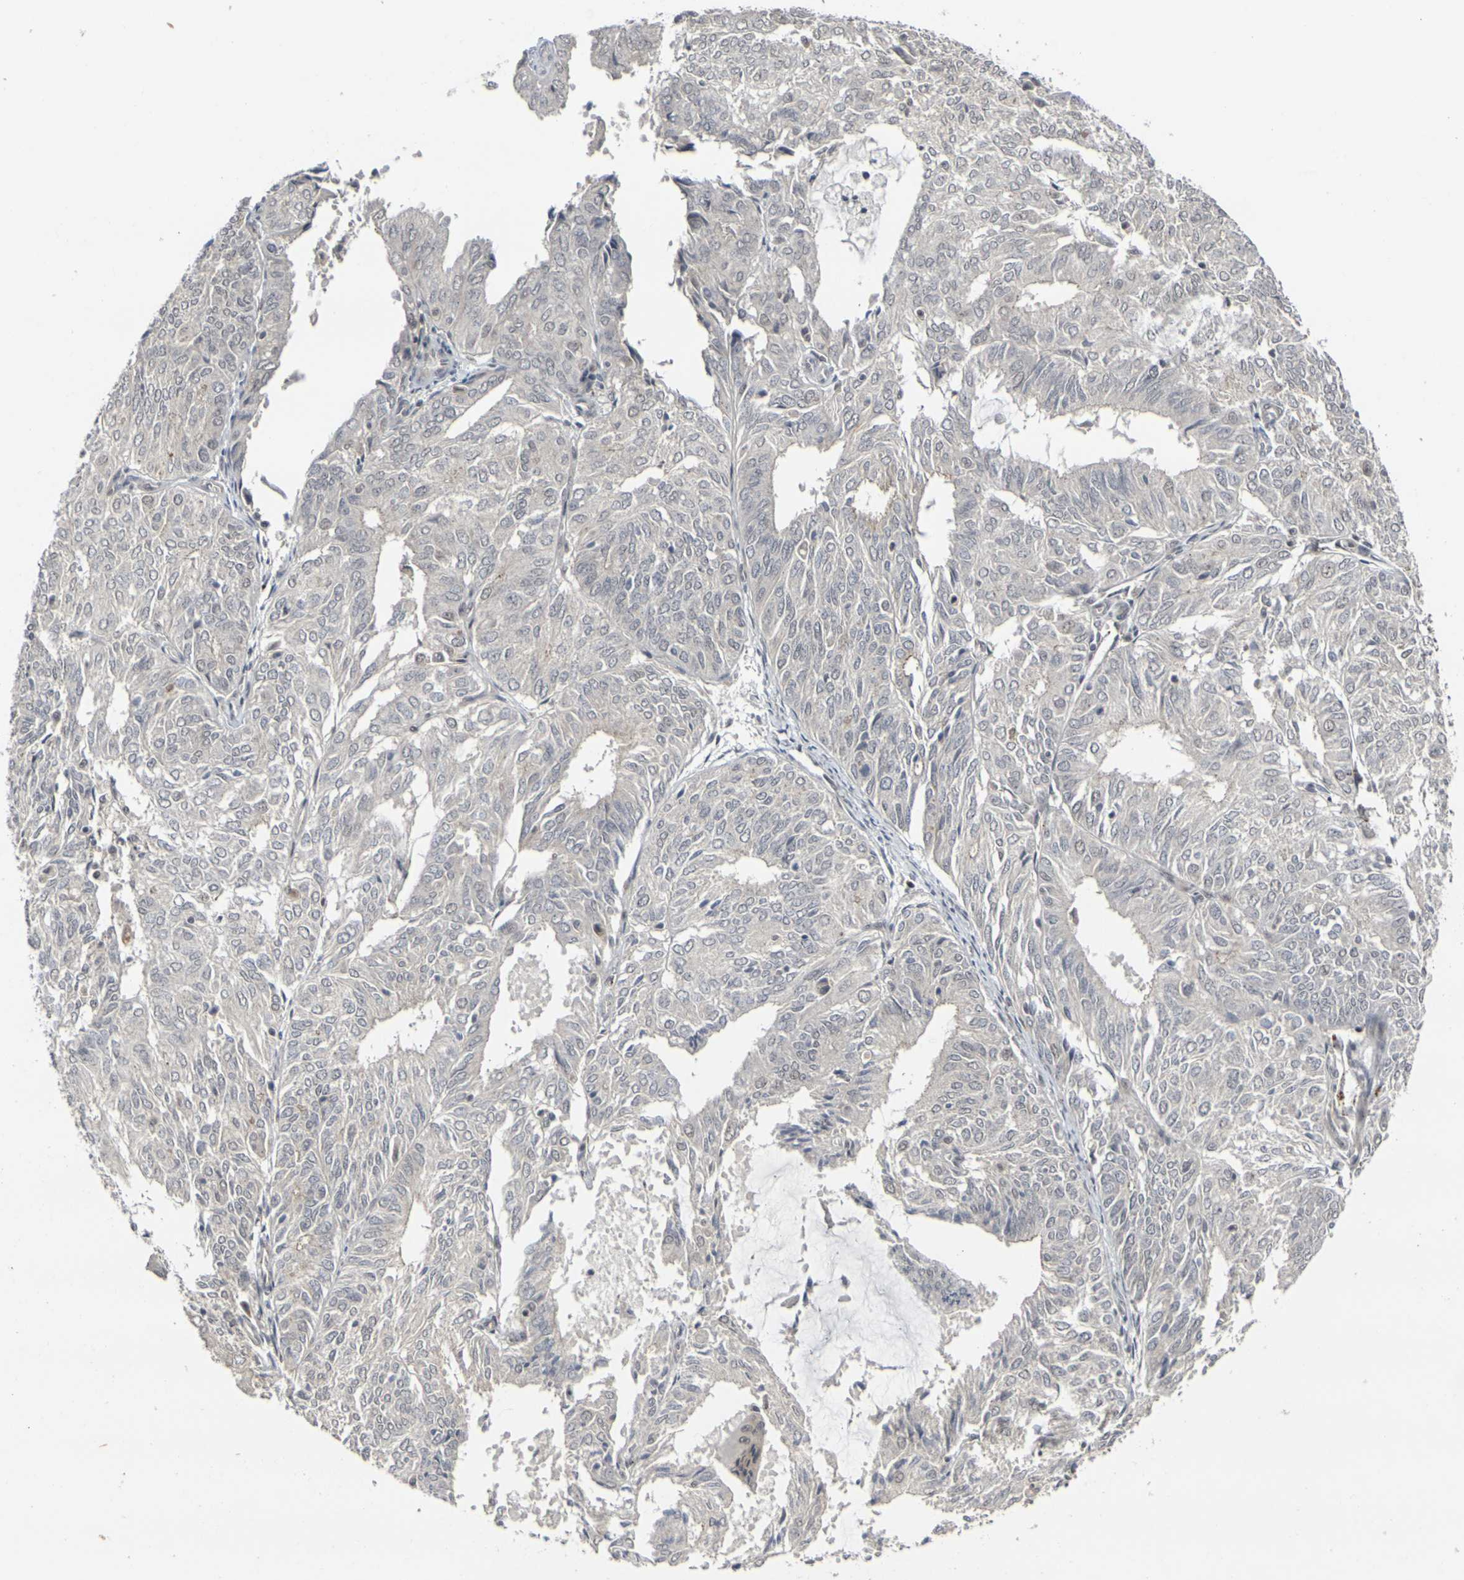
{"staining": {"intensity": "negative", "quantity": "none", "location": "none"}, "tissue": "endometrial cancer", "cell_type": "Tumor cells", "image_type": "cancer", "snomed": [{"axis": "morphology", "description": "Adenocarcinoma, NOS"}, {"axis": "topography", "description": "Uterus"}], "caption": "The IHC histopathology image has no significant positivity in tumor cells of adenocarcinoma (endometrial) tissue. (Stains: DAB immunohistochemistry with hematoxylin counter stain, Microscopy: brightfield microscopy at high magnification).", "gene": "GPR19", "patient": {"sex": "female", "age": 60}}